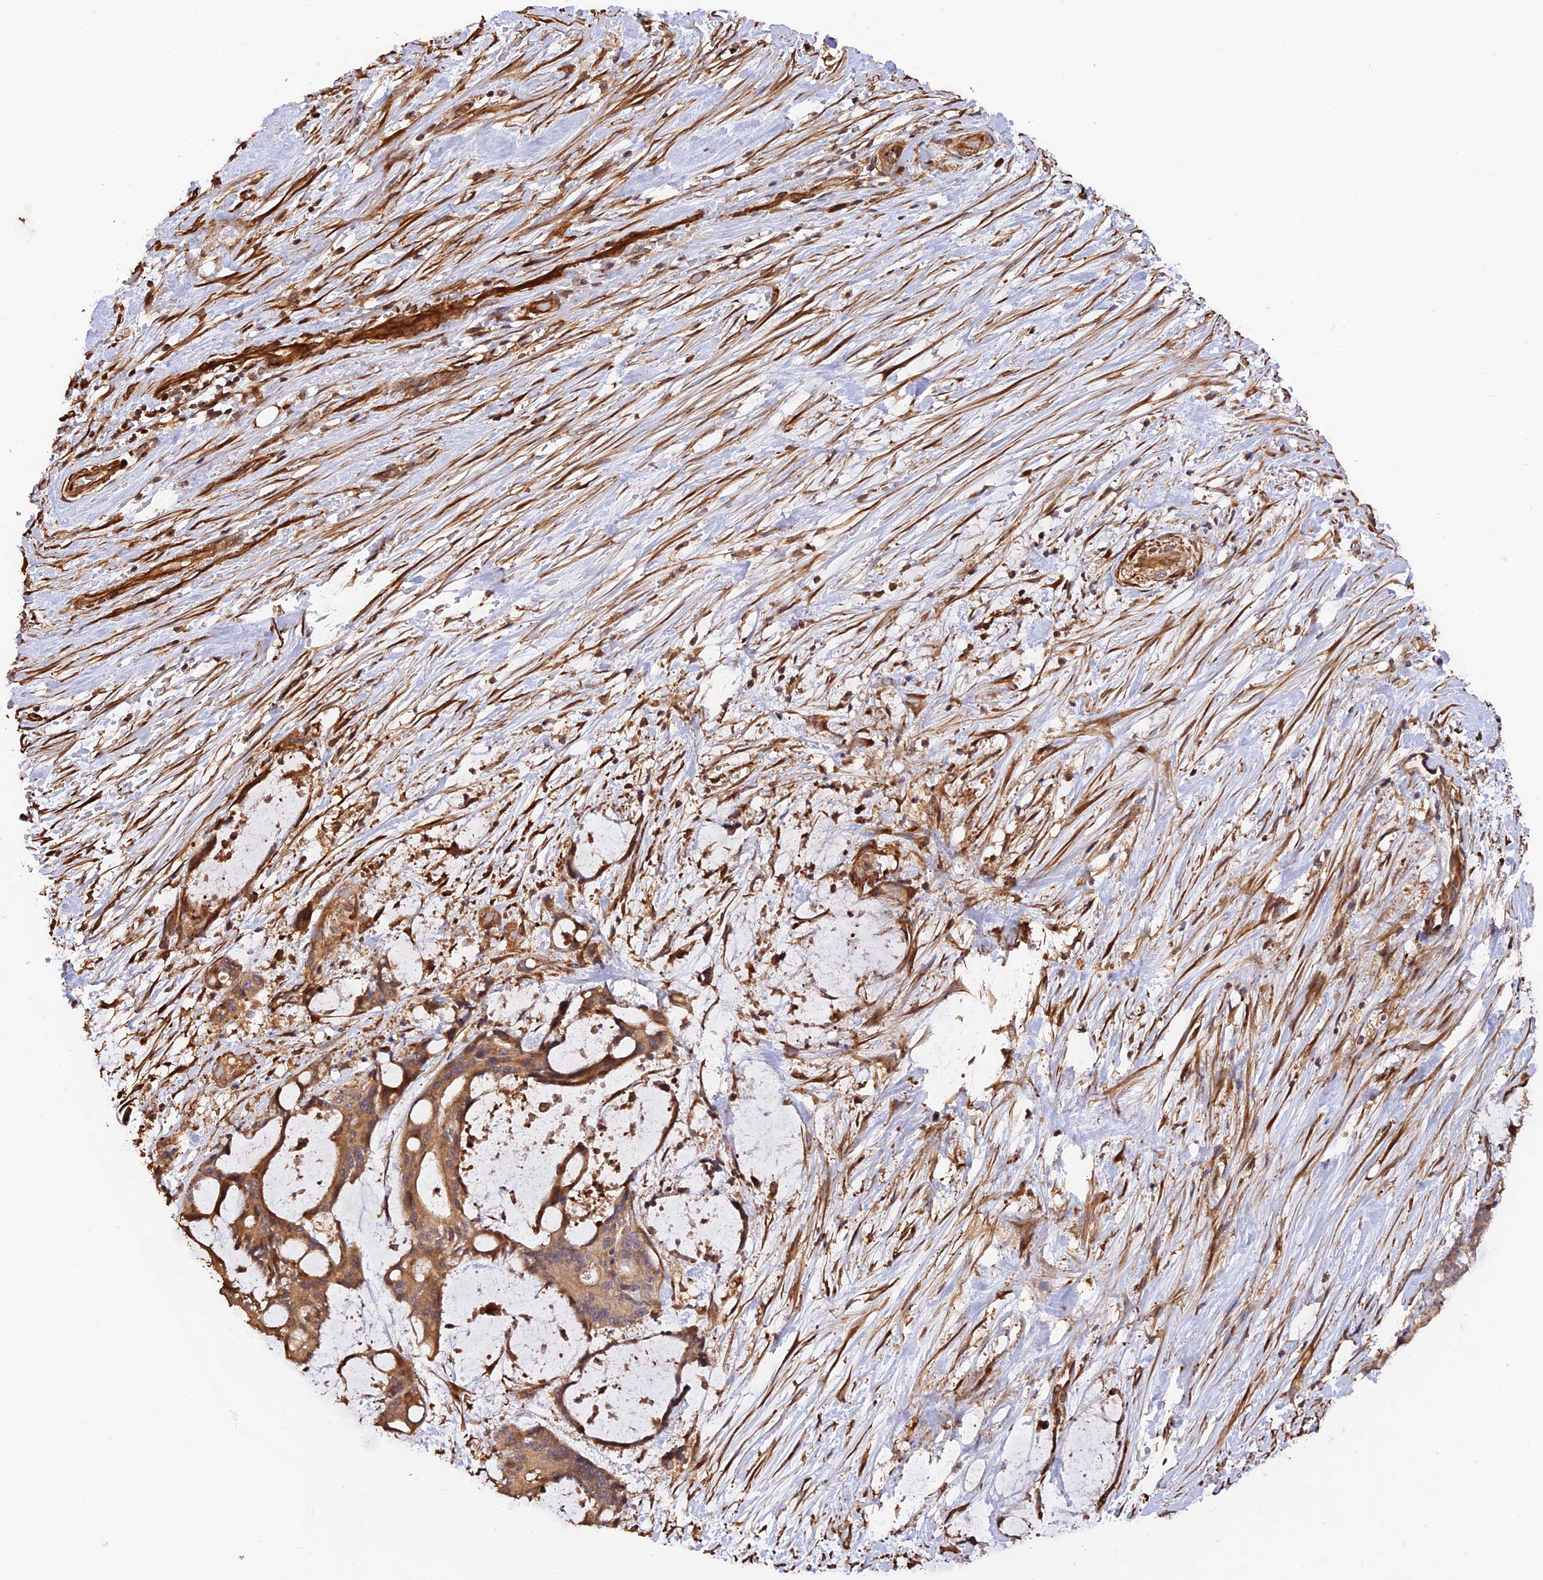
{"staining": {"intensity": "moderate", "quantity": ">75%", "location": "cytoplasmic/membranous"}, "tissue": "liver cancer", "cell_type": "Tumor cells", "image_type": "cancer", "snomed": [{"axis": "morphology", "description": "Normal tissue, NOS"}, {"axis": "morphology", "description": "Cholangiocarcinoma"}, {"axis": "topography", "description": "Liver"}, {"axis": "topography", "description": "Peripheral nerve tissue"}], "caption": "Protein analysis of liver cholangiocarcinoma tissue exhibits moderate cytoplasmic/membranous expression in approximately >75% of tumor cells. (DAB (3,3'-diaminobenzidine) IHC, brown staining for protein, blue staining for nuclei).", "gene": "CREBL2", "patient": {"sex": "female", "age": 73}}